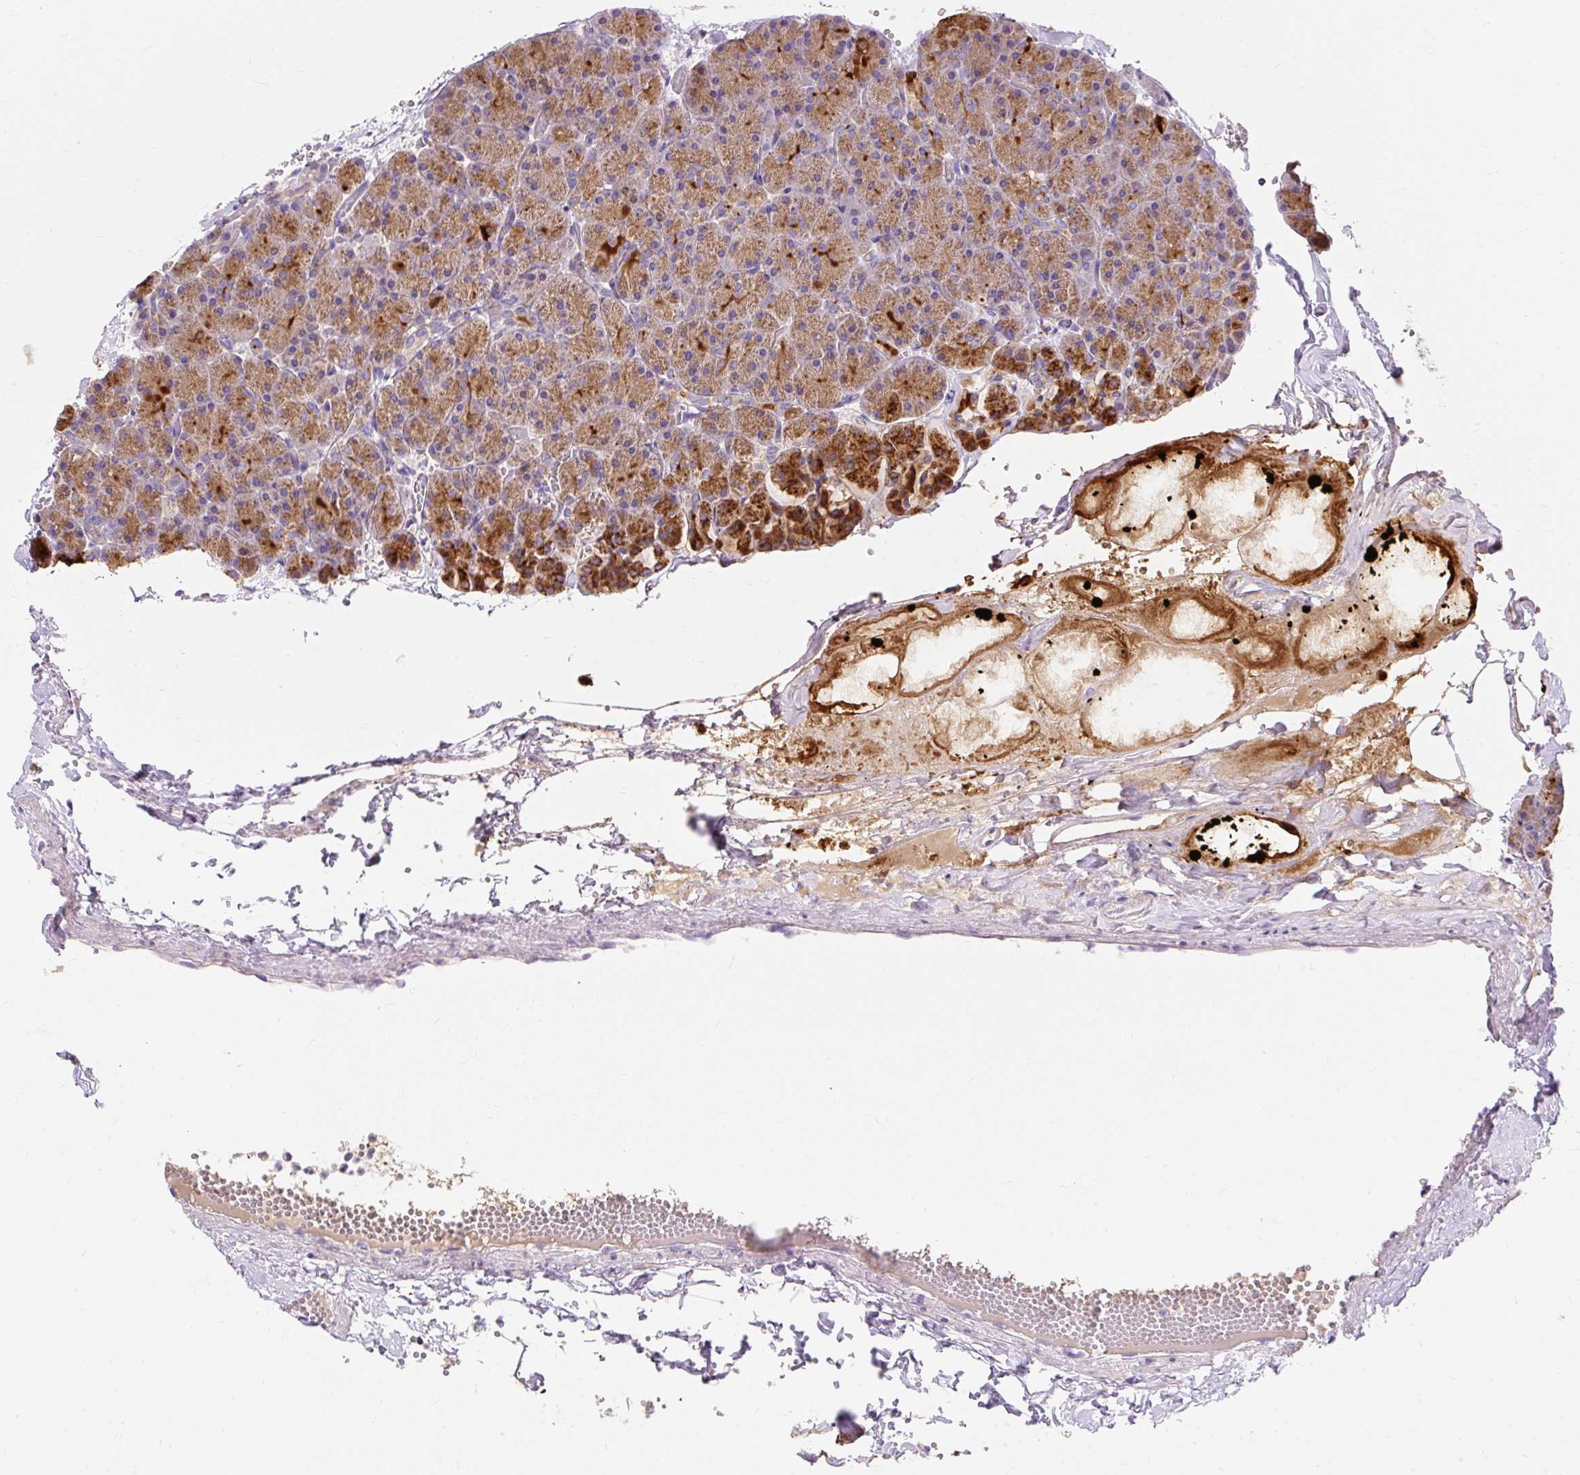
{"staining": {"intensity": "moderate", "quantity": ">75%", "location": "cytoplasmic/membranous"}, "tissue": "pancreas", "cell_type": "Exocrine glandular cells", "image_type": "normal", "snomed": [{"axis": "morphology", "description": "Normal tissue, NOS"}, {"axis": "topography", "description": "Pancreas"}], "caption": "Immunohistochemistry (DAB (3,3'-diaminobenzidine)) staining of unremarkable human pancreas exhibits moderate cytoplasmic/membranous protein staining in about >75% of exocrine glandular cells.", "gene": "PMAIP1", "patient": {"sex": "male", "age": 36}}